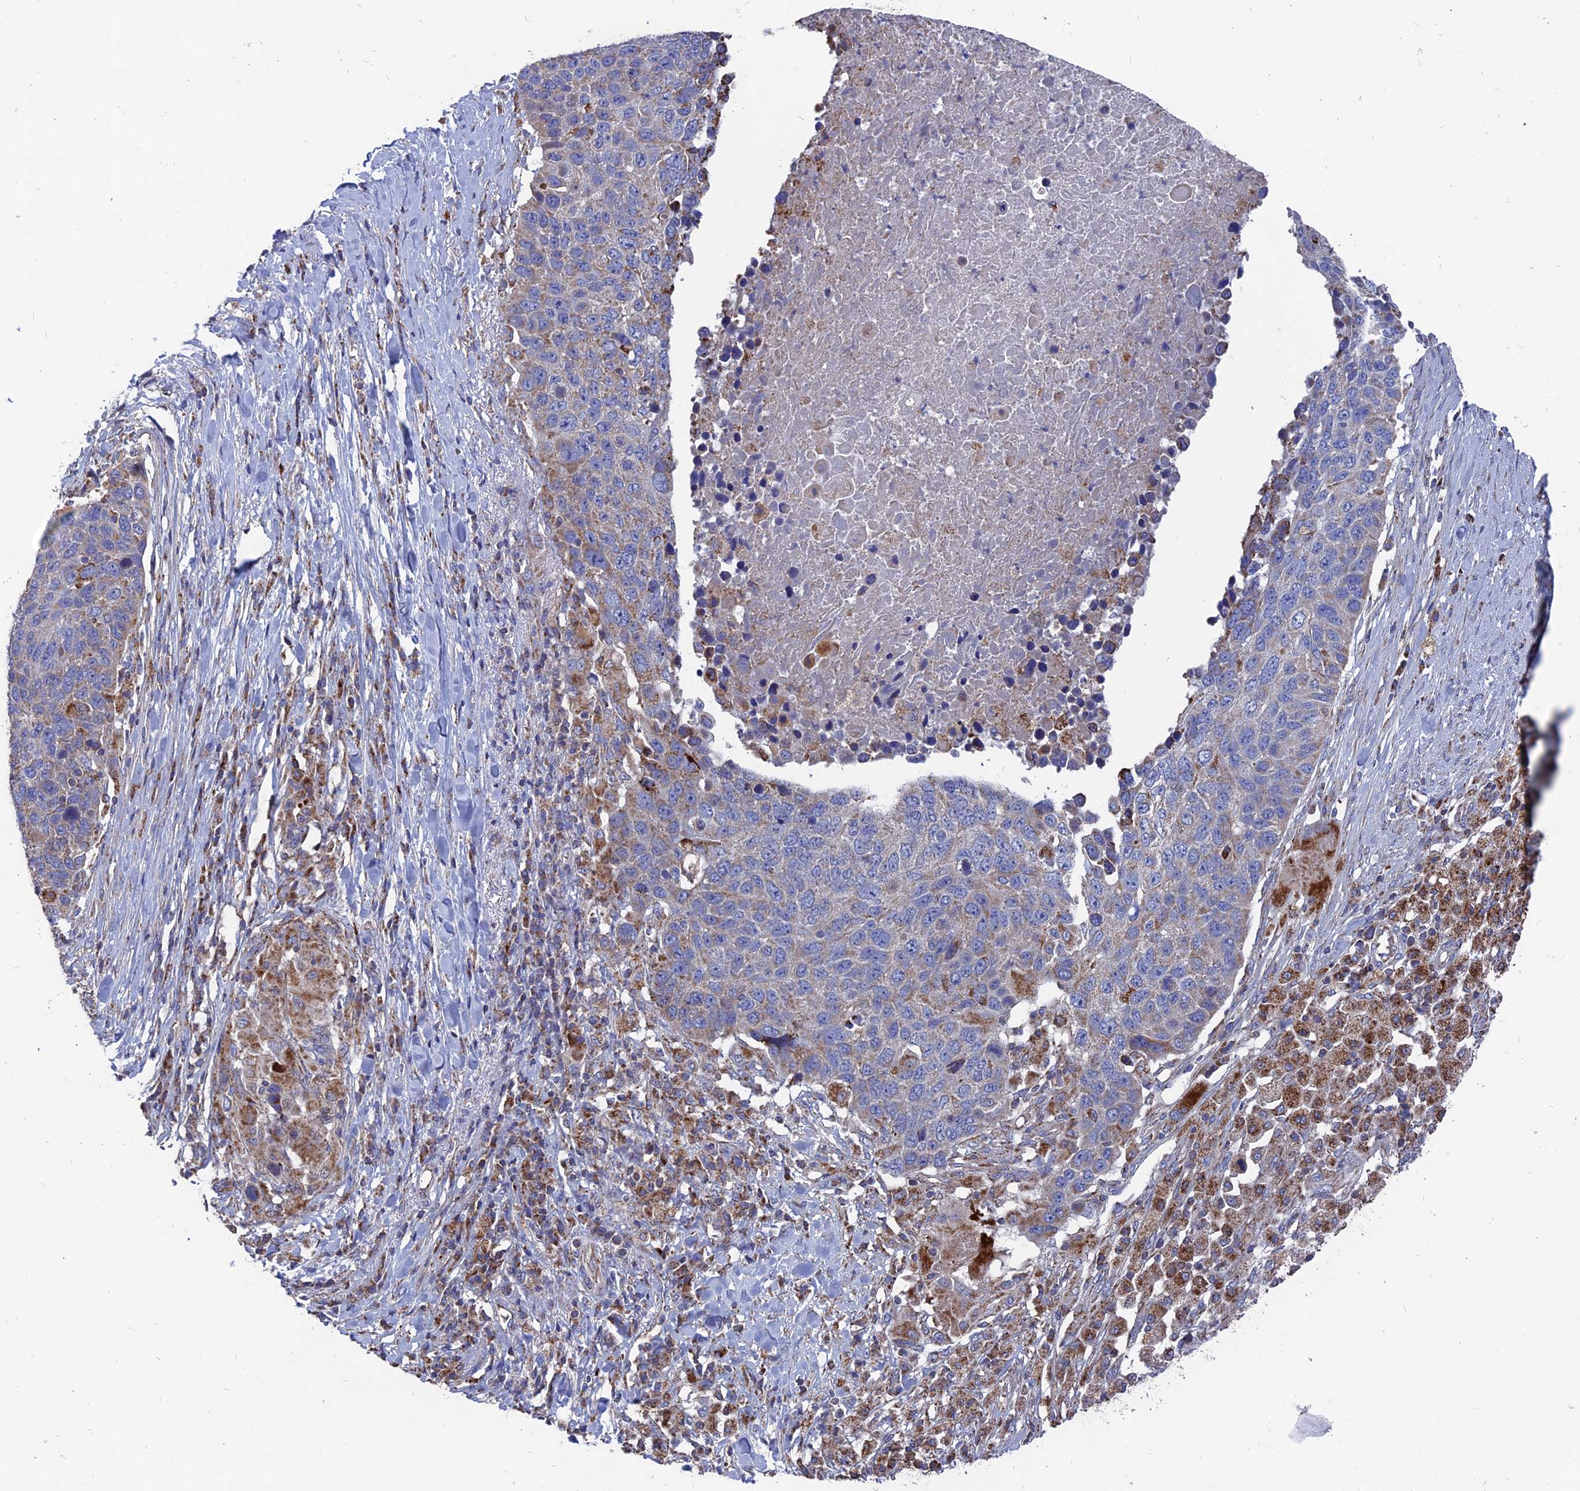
{"staining": {"intensity": "weak", "quantity": "<25%", "location": "cytoplasmic/membranous"}, "tissue": "lung cancer", "cell_type": "Tumor cells", "image_type": "cancer", "snomed": [{"axis": "morphology", "description": "Normal tissue, NOS"}, {"axis": "morphology", "description": "Squamous cell carcinoma, NOS"}, {"axis": "topography", "description": "Lymph node"}, {"axis": "topography", "description": "Lung"}], "caption": "The micrograph reveals no staining of tumor cells in squamous cell carcinoma (lung).", "gene": "TGFA", "patient": {"sex": "male", "age": 66}}